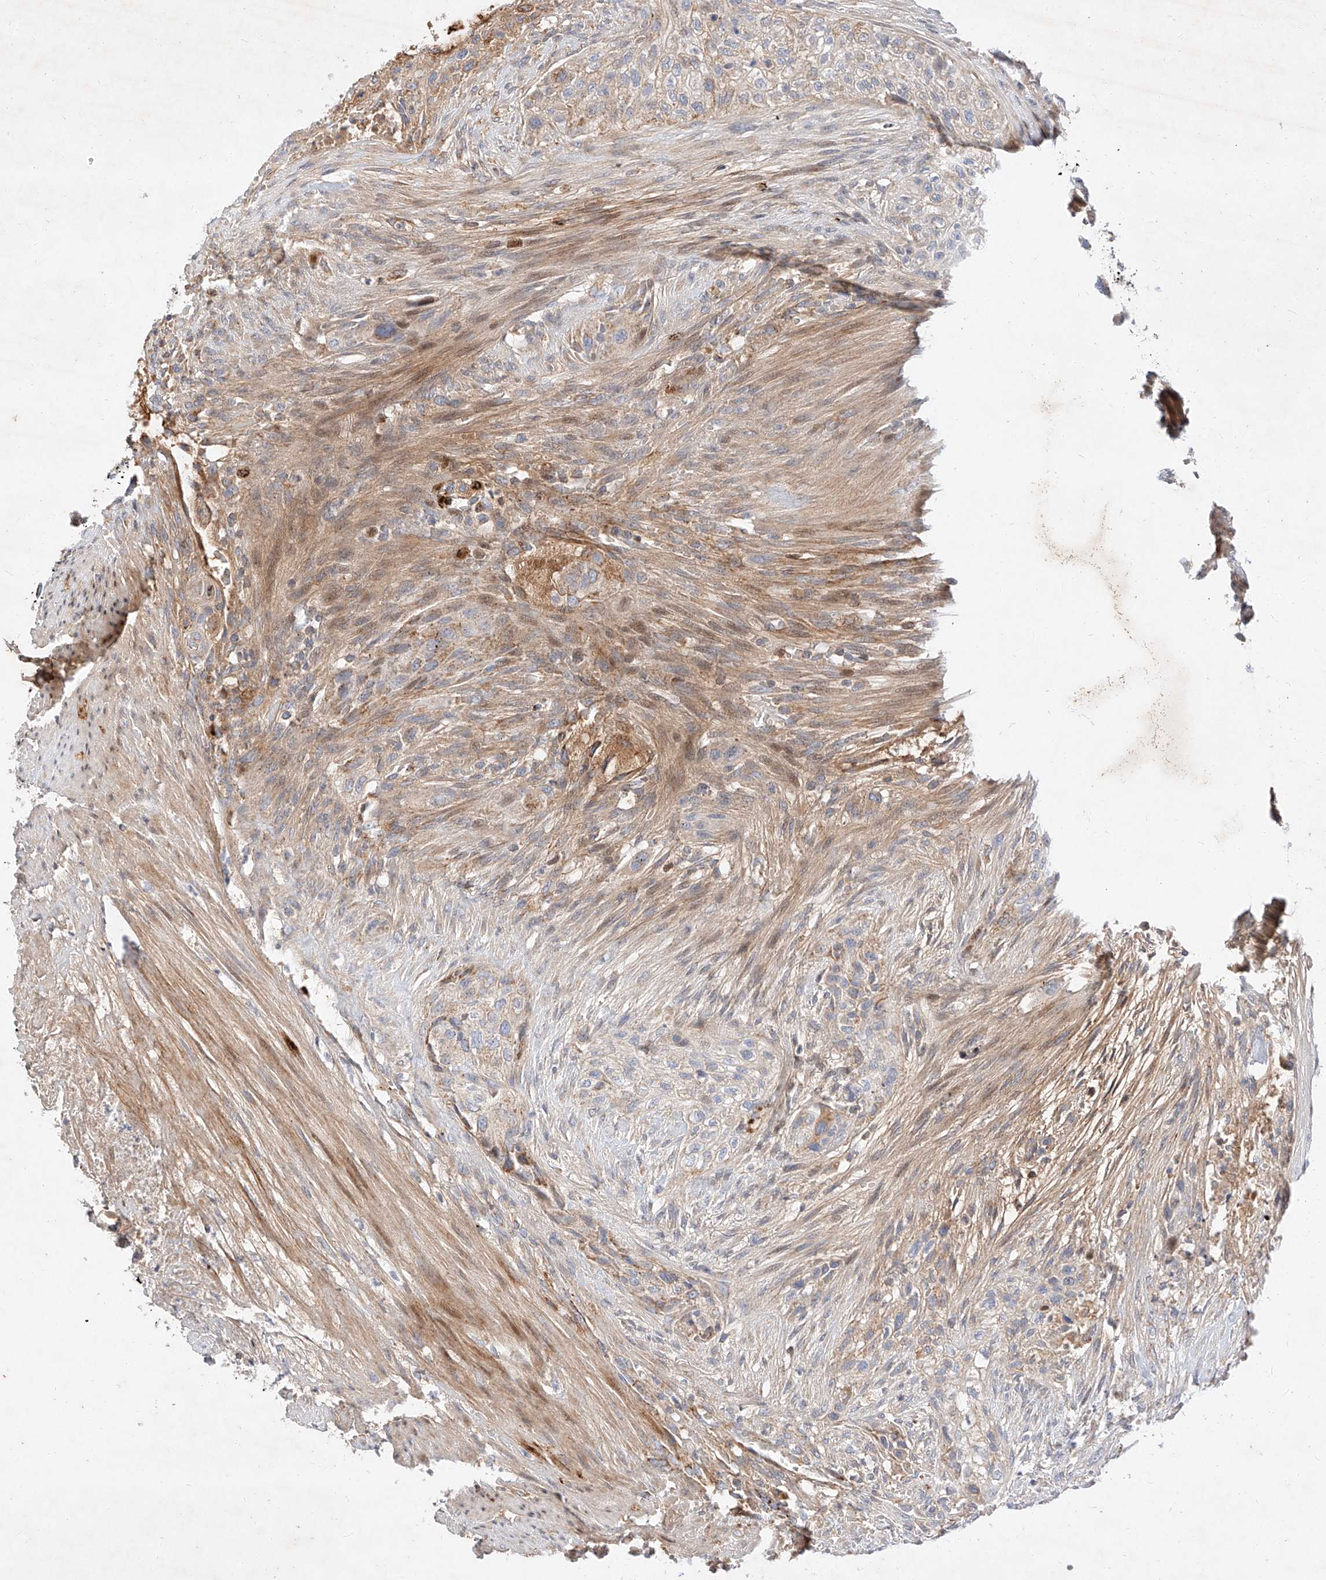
{"staining": {"intensity": "weak", "quantity": "25%-75%", "location": "cytoplasmic/membranous"}, "tissue": "urothelial cancer", "cell_type": "Tumor cells", "image_type": "cancer", "snomed": [{"axis": "morphology", "description": "Urothelial carcinoma, High grade"}, {"axis": "topography", "description": "Urinary bladder"}], "caption": "The immunohistochemical stain labels weak cytoplasmic/membranous expression in tumor cells of high-grade urothelial carcinoma tissue. Nuclei are stained in blue.", "gene": "OSGEPL1", "patient": {"sex": "male", "age": 35}}